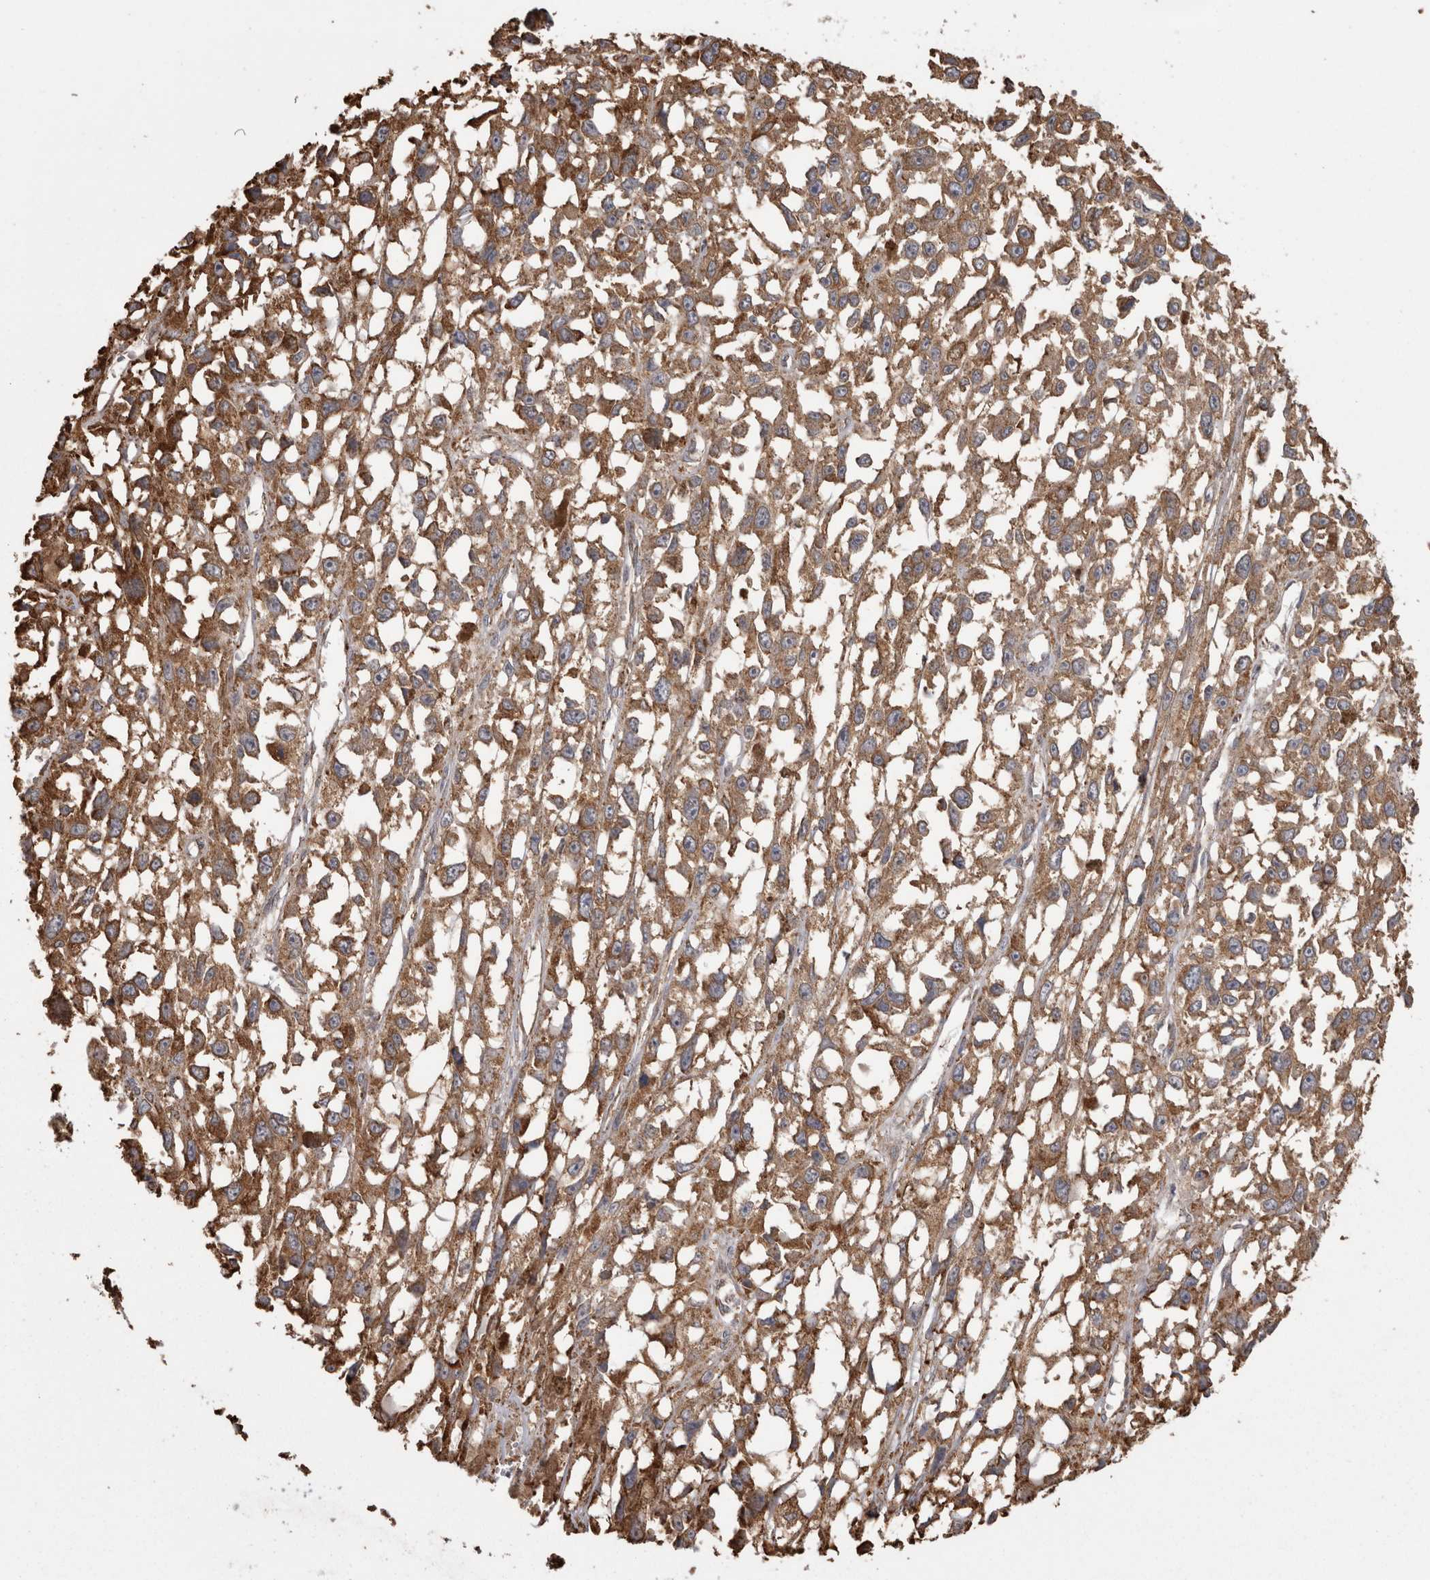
{"staining": {"intensity": "moderate", "quantity": ">75%", "location": "cytoplasmic/membranous"}, "tissue": "melanoma", "cell_type": "Tumor cells", "image_type": "cancer", "snomed": [{"axis": "morphology", "description": "Malignant melanoma, Metastatic site"}, {"axis": "topography", "description": "Lymph node"}], "caption": "Melanoma was stained to show a protein in brown. There is medium levels of moderate cytoplasmic/membranous staining in approximately >75% of tumor cells.", "gene": "PON2", "patient": {"sex": "male", "age": 59}}